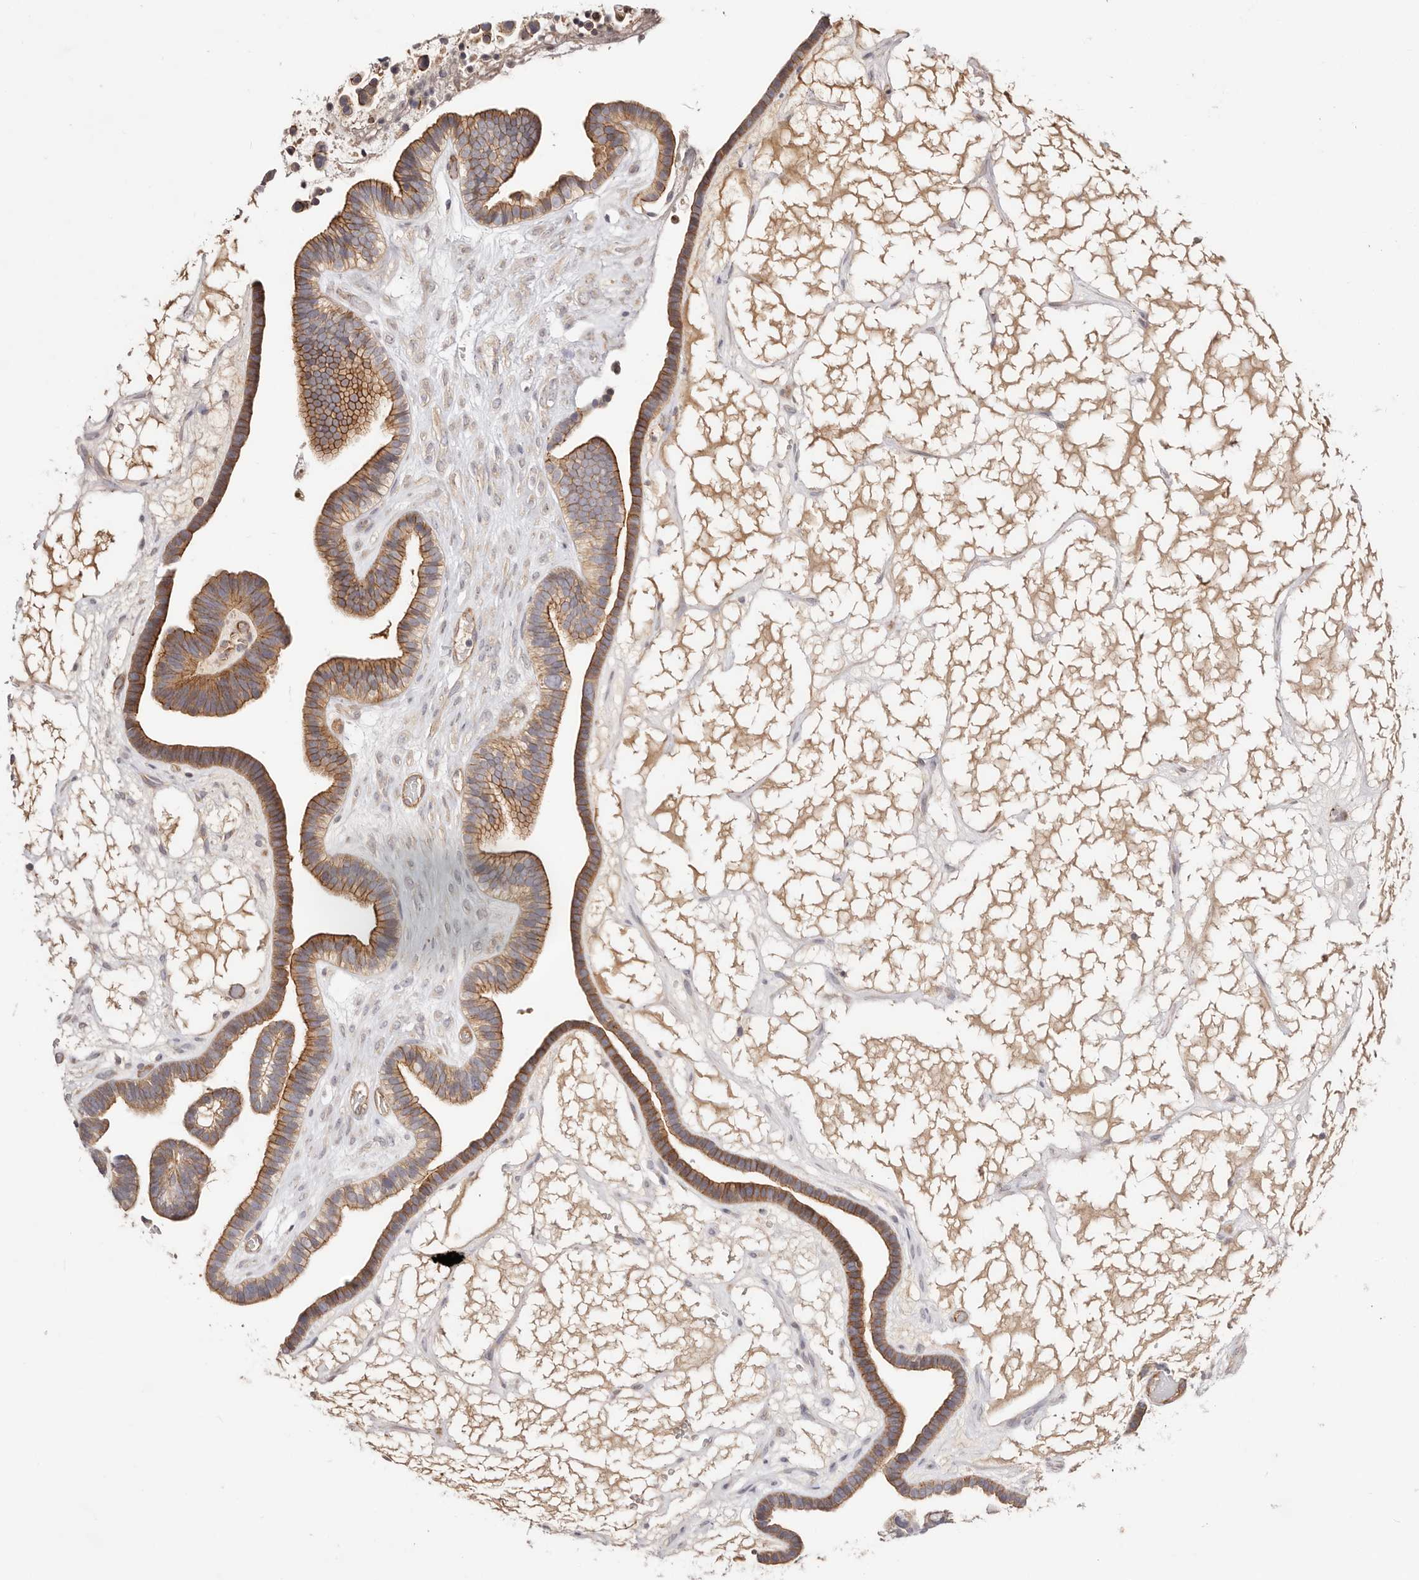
{"staining": {"intensity": "strong", "quantity": ">75%", "location": "cytoplasmic/membranous"}, "tissue": "ovarian cancer", "cell_type": "Tumor cells", "image_type": "cancer", "snomed": [{"axis": "morphology", "description": "Cystadenocarcinoma, serous, NOS"}, {"axis": "topography", "description": "Ovary"}], "caption": "DAB immunohistochemical staining of human ovarian cancer (serous cystadenocarcinoma) shows strong cytoplasmic/membranous protein positivity in about >75% of tumor cells.", "gene": "SLC35B2", "patient": {"sex": "female", "age": 56}}